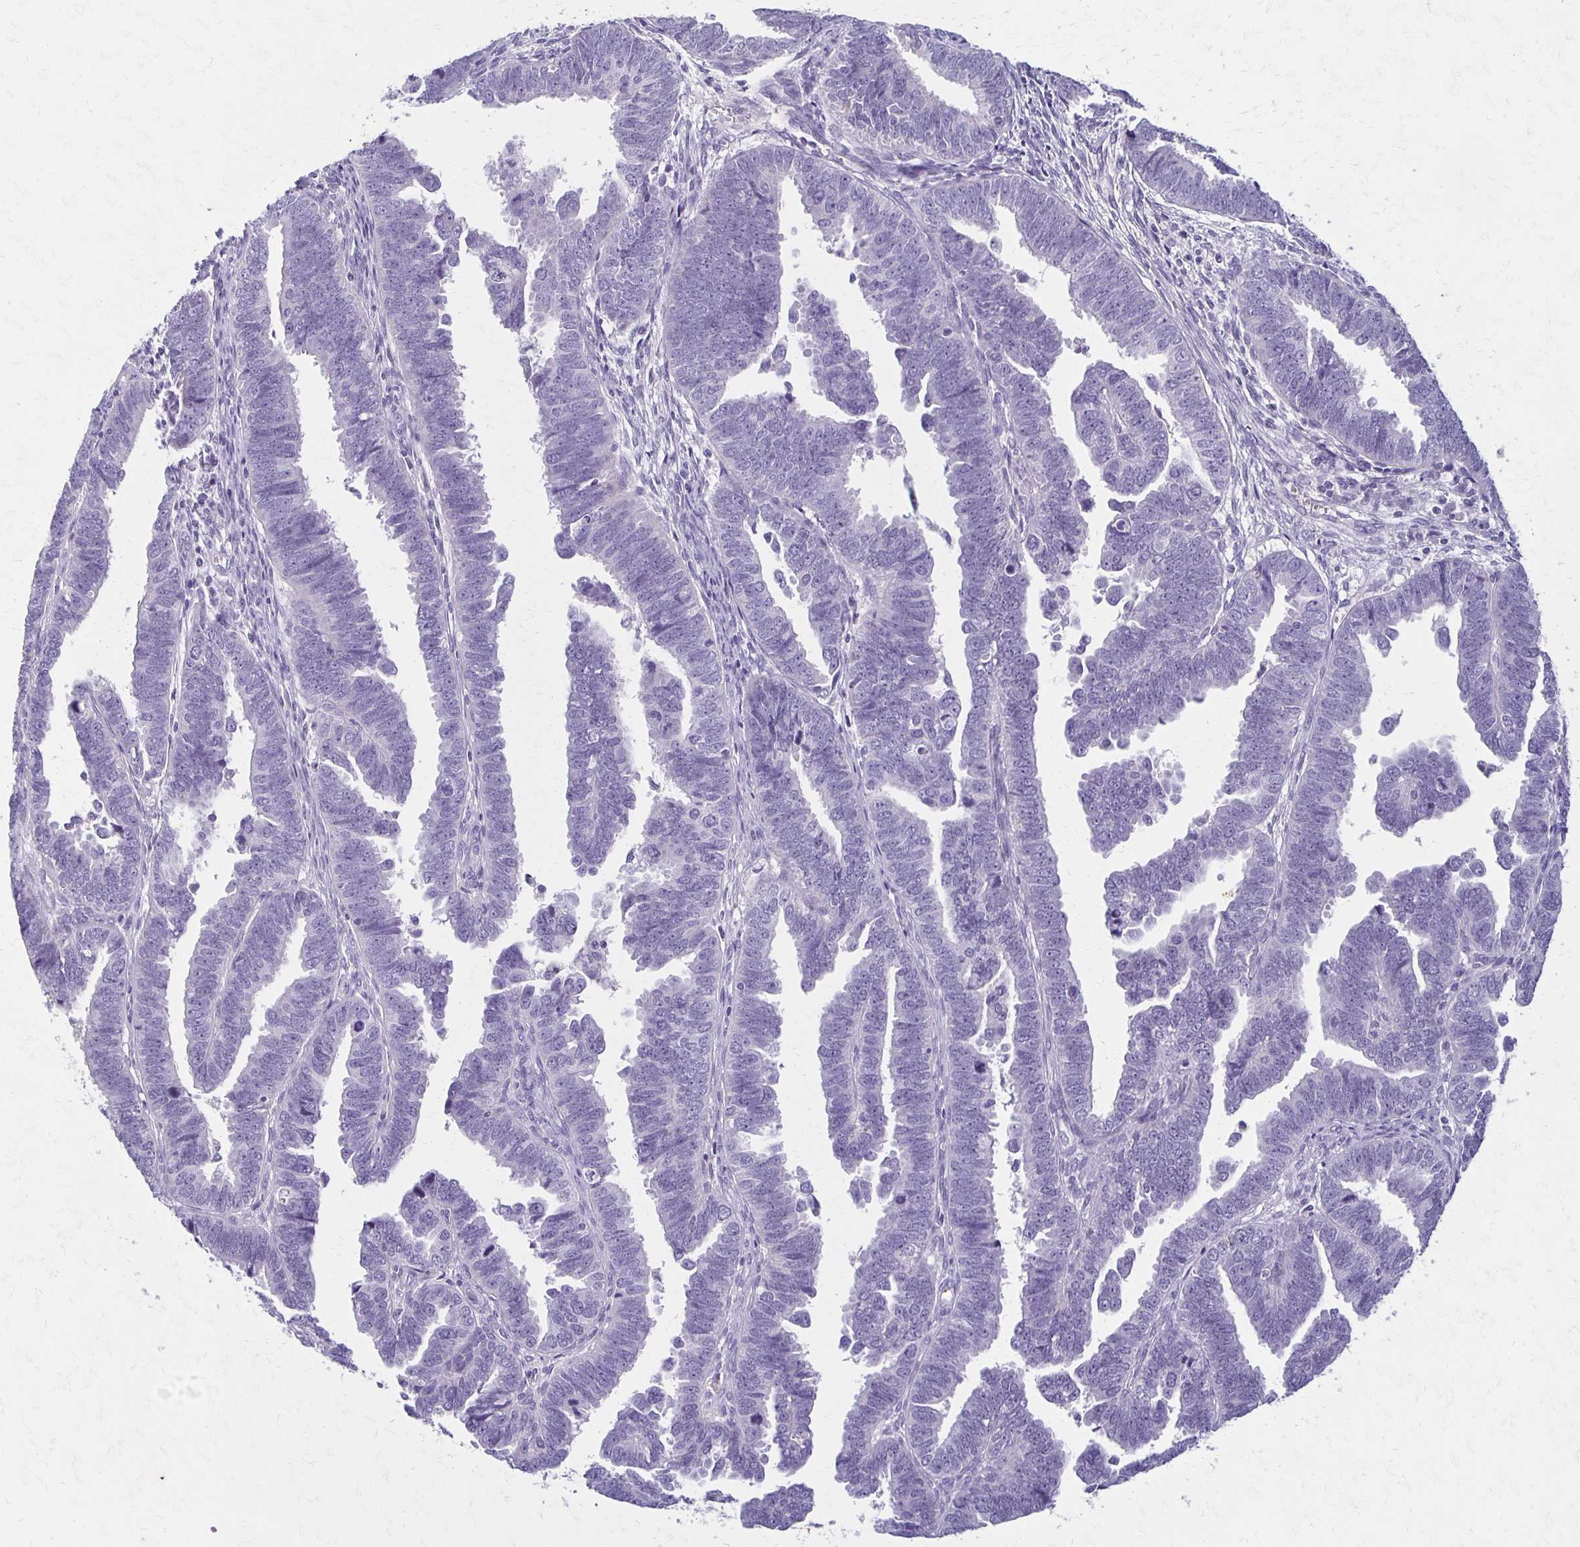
{"staining": {"intensity": "negative", "quantity": "none", "location": "none"}, "tissue": "endometrial cancer", "cell_type": "Tumor cells", "image_type": "cancer", "snomed": [{"axis": "morphology", "description": "Adenocarcinoma, NOS"}, {"axis": "topography", "description": "Endometrium"}], "caption": "Adenocarcinoma (endometrial) was stained to show a protein in brown. There is no significant expression in tumor cells.", "gene": "BBS12", "patient": {"sex": "female", "age": 75}}